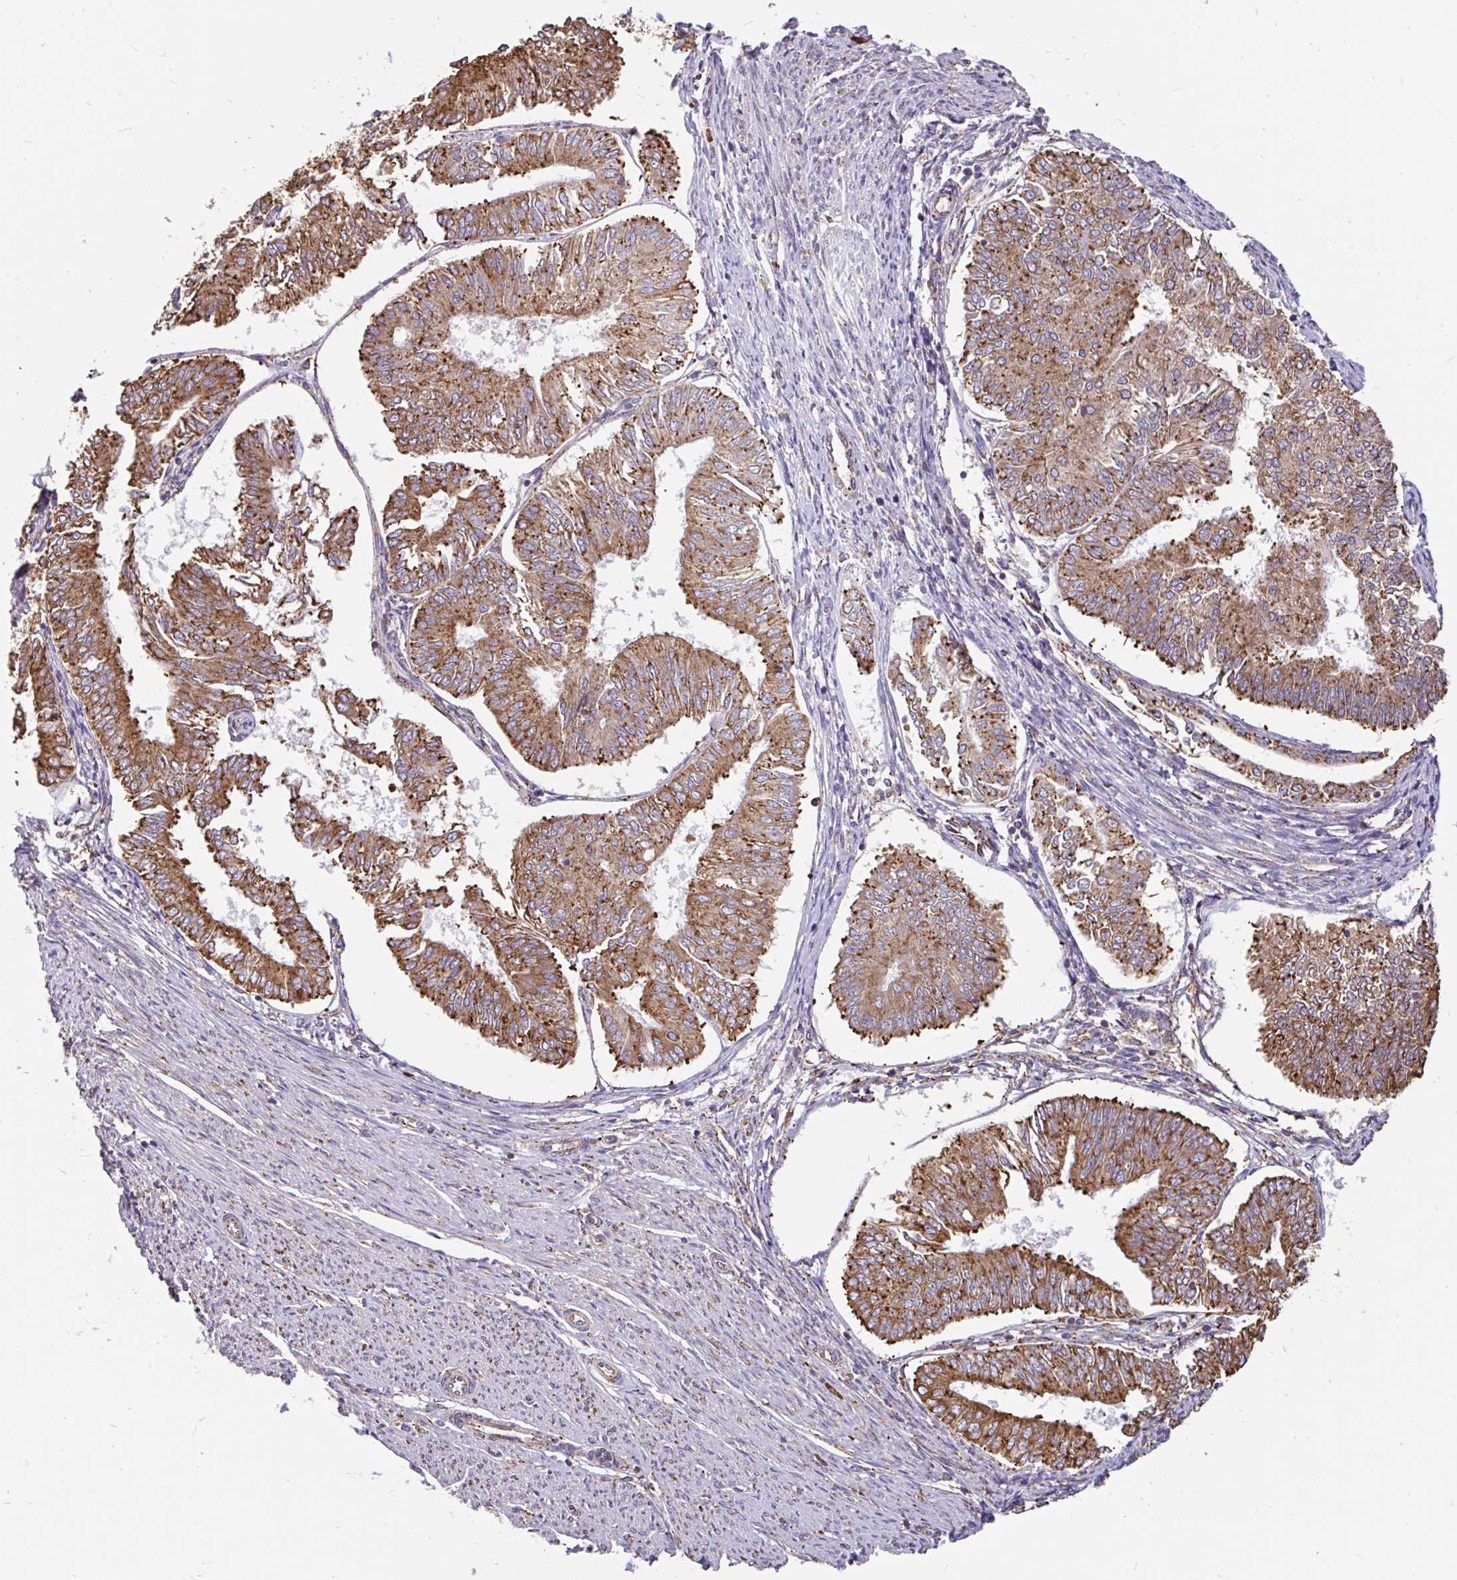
{"staining": {"intensity": "strong", "quantity": ">75%", "location": "cytoplasmic/membranous"}, "tissue": "endometrial cancer", "cell_type": "Tumor cells", "image_type": "cancer", "snomed": [{"axis": "morphology", "description": "Adenocarcinoma, NOS"}, {"axis": "topography", "description": "Endometrium"}], "caption": "Endometrial cancer (adenocarcinoma) tissue demonstrates strong cytoplasmic/membranous positivity in approximately >75% of tumor cells", "gene": "EML5", "patient": {"sex": "female", "age": 58}}